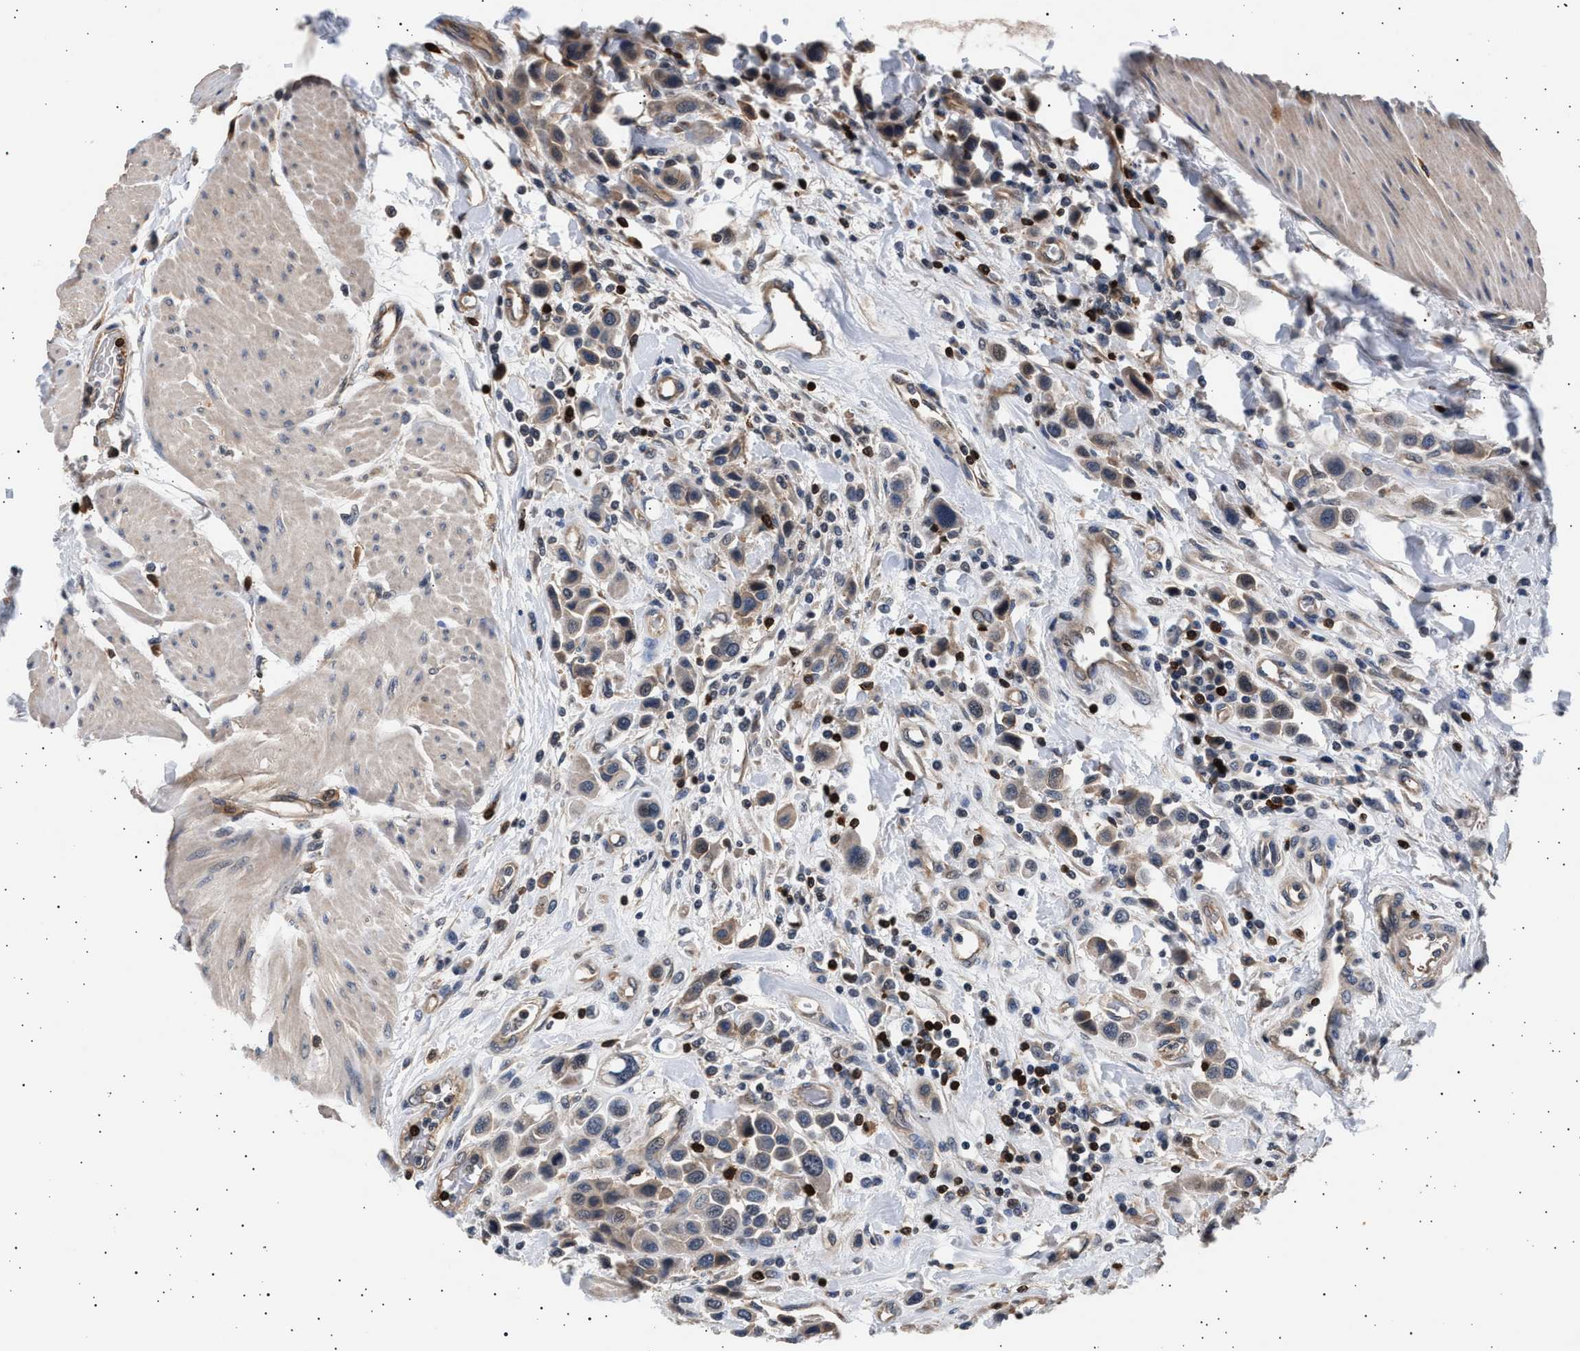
{"staining": {"intensity": "weak", "quantity": "25%-75%", "location": "cytoplasmic/membranous"}, "tissue": "urothelial cancer", "cell_type": "Tumor cells", "image_type": "cancer", "snomed": [{"axis": "morphology", "description": "Urothelial carcinoma, High grade"}, {"axis": "topography", "description": "Urinary bladder"}], "caption": "High-magnification brightfield microscopy of urothelial carcinoma (high-grade) stained with DAB (3,3'-diaminobenzidine) (brown) and counterstained with hematoxylin (blue). tumor cells exhibit weak cytoplasmic/membranous expression is appreciated in about25%-75% of cells.", "gene": "GRAP2", "patient": {"sex": "male", "age": 50}}